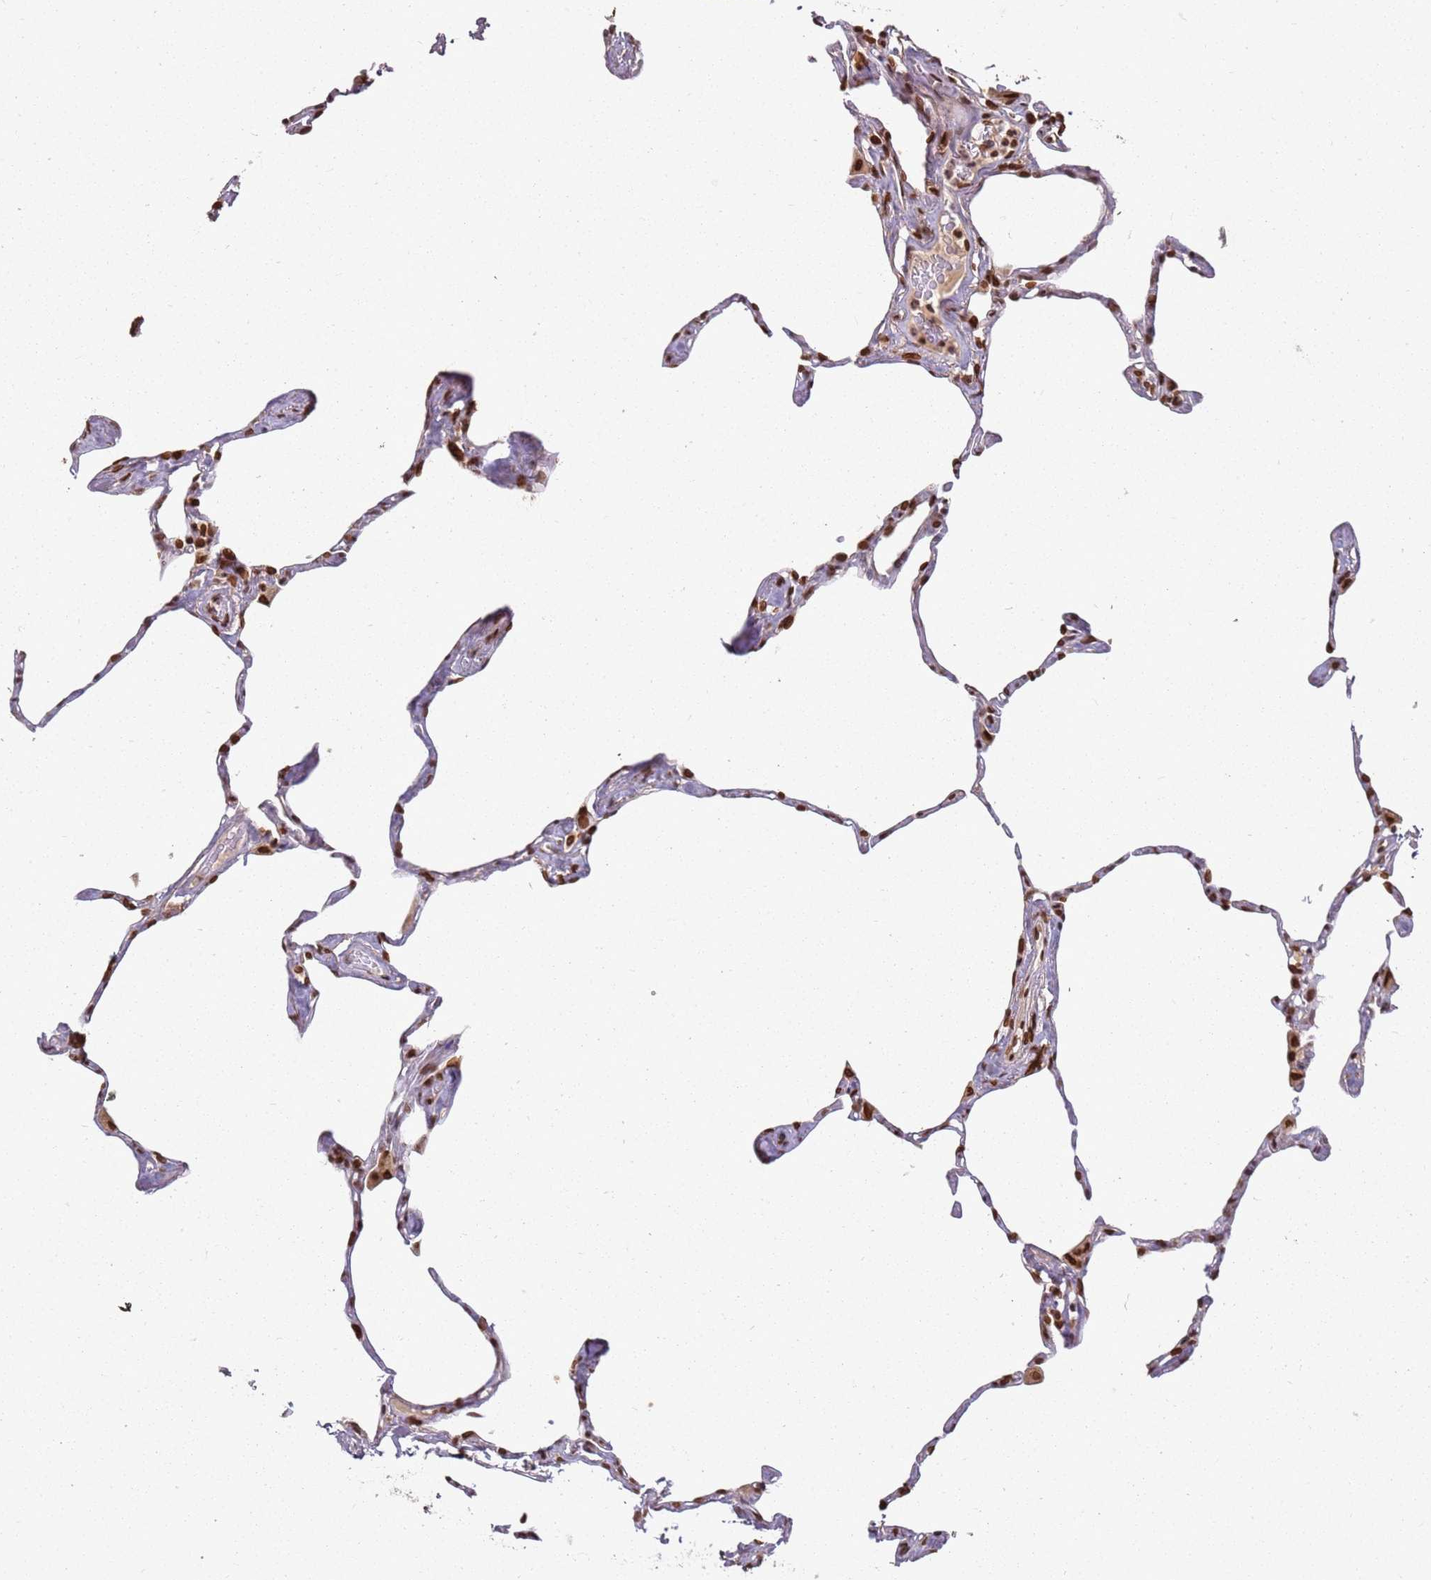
{"staining": {"intensity": "strong", "quantity": "25%-75%", "location": "nuclear"}, "tissue": "lung", "cell_type": "Alveolar cells", "image_type": "normal", "snomed": [{"axis": "morphology", "description": "Normal tissue, NOS"}, {"axis": "topography", "description": "Lung"}], "caption": "High-power microscopy captured an immunohistochemistry (IHC) image of benign lung, revealing strong nuclear positivity in about 25%-75% of alveolar cells.", "gene": "TENT4A", "patient": {"sex": "male", "age": 65}}